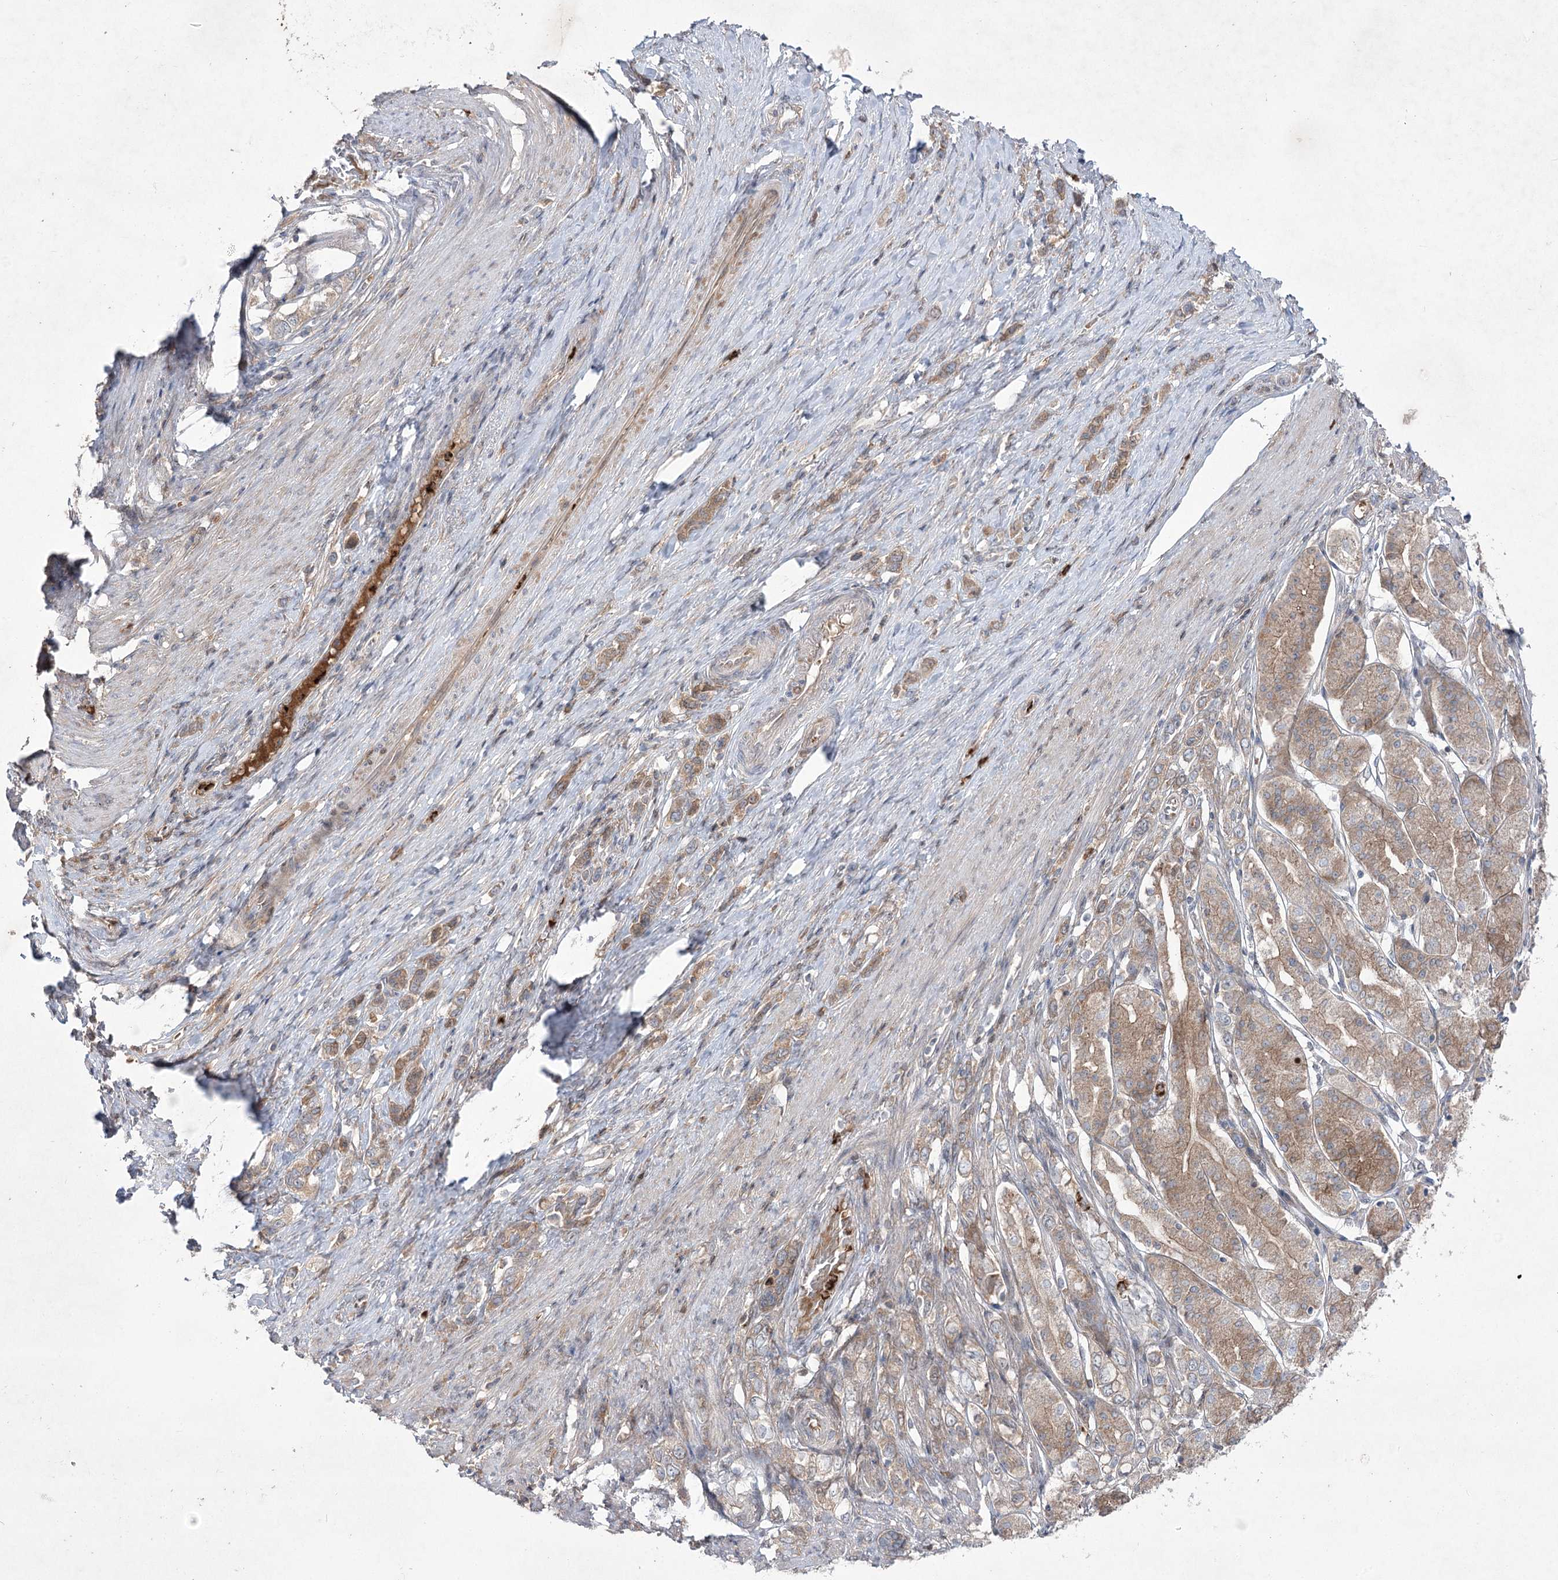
{"staining": {"intensity": "moderate", "quantity": ">75%", "location": "cytoplasmic/membranous"}, "tissue": "stomach cancer", "cell_type": "Tumor cells", "image_type": "cancer", "snomed": [{"axis": "morphology", "description": "Adenocarcinoma, NOS"}, {"axis": "topography", "description": "Stomach"}], "caption": "IHC (DAB) staining of human stomach cancer reveals moderate cytoplasmic/membranous protein positivity in approximately >75% of tumor cells. The staining was performed using DAB, with brown indicating positive protein expression. Nuclei are stained blue with hematoxylin.", "gene": "PLEKHA5", "patient": {"sex": "female", "age": 65}}